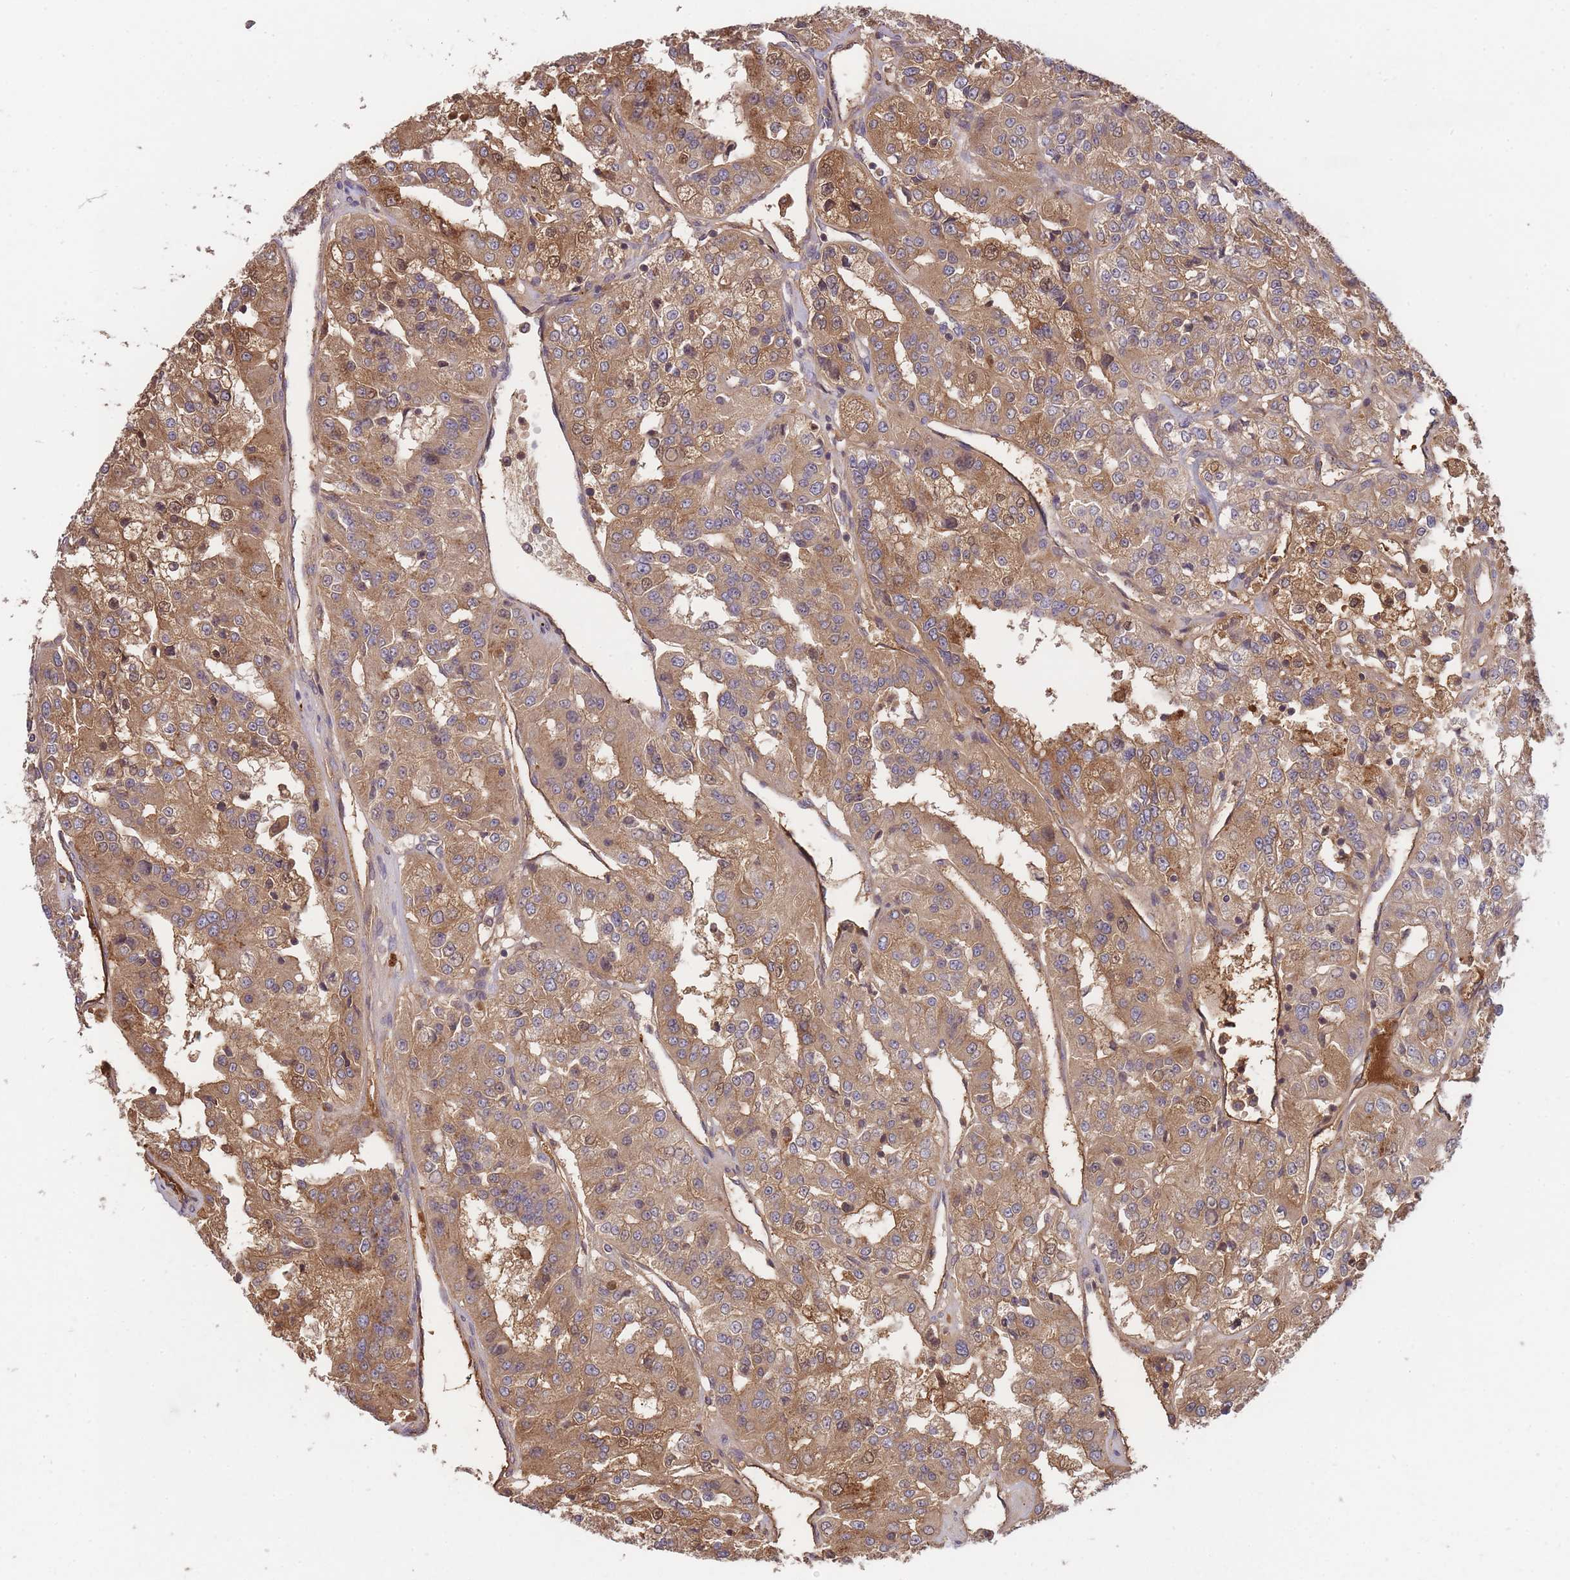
{"staining": {"intensity": "moderate", "quantity": "25%-75%", "location": "cytoplasmic/membranous"}, "tissue": "renal cancer", "cell_type": "Tumor cells", "image_type": "cancer", "snomed": [{"axis": "morphology", "description": "Adenocarcinoma, NOS"}, {"axis": "topography", "description": "Kidney"}], "caption": "A micrograph of renal adenocarcinoma stained for a protein exhibits moderate cytoplasmic/membranous brown staining in tumor cells. (DAB (3,3'-diaminobenzidine) IHC with brightfield microscopy, high magnification).", "gene": "RALGDS", "patient": {"sex": "female", "age": 63}}